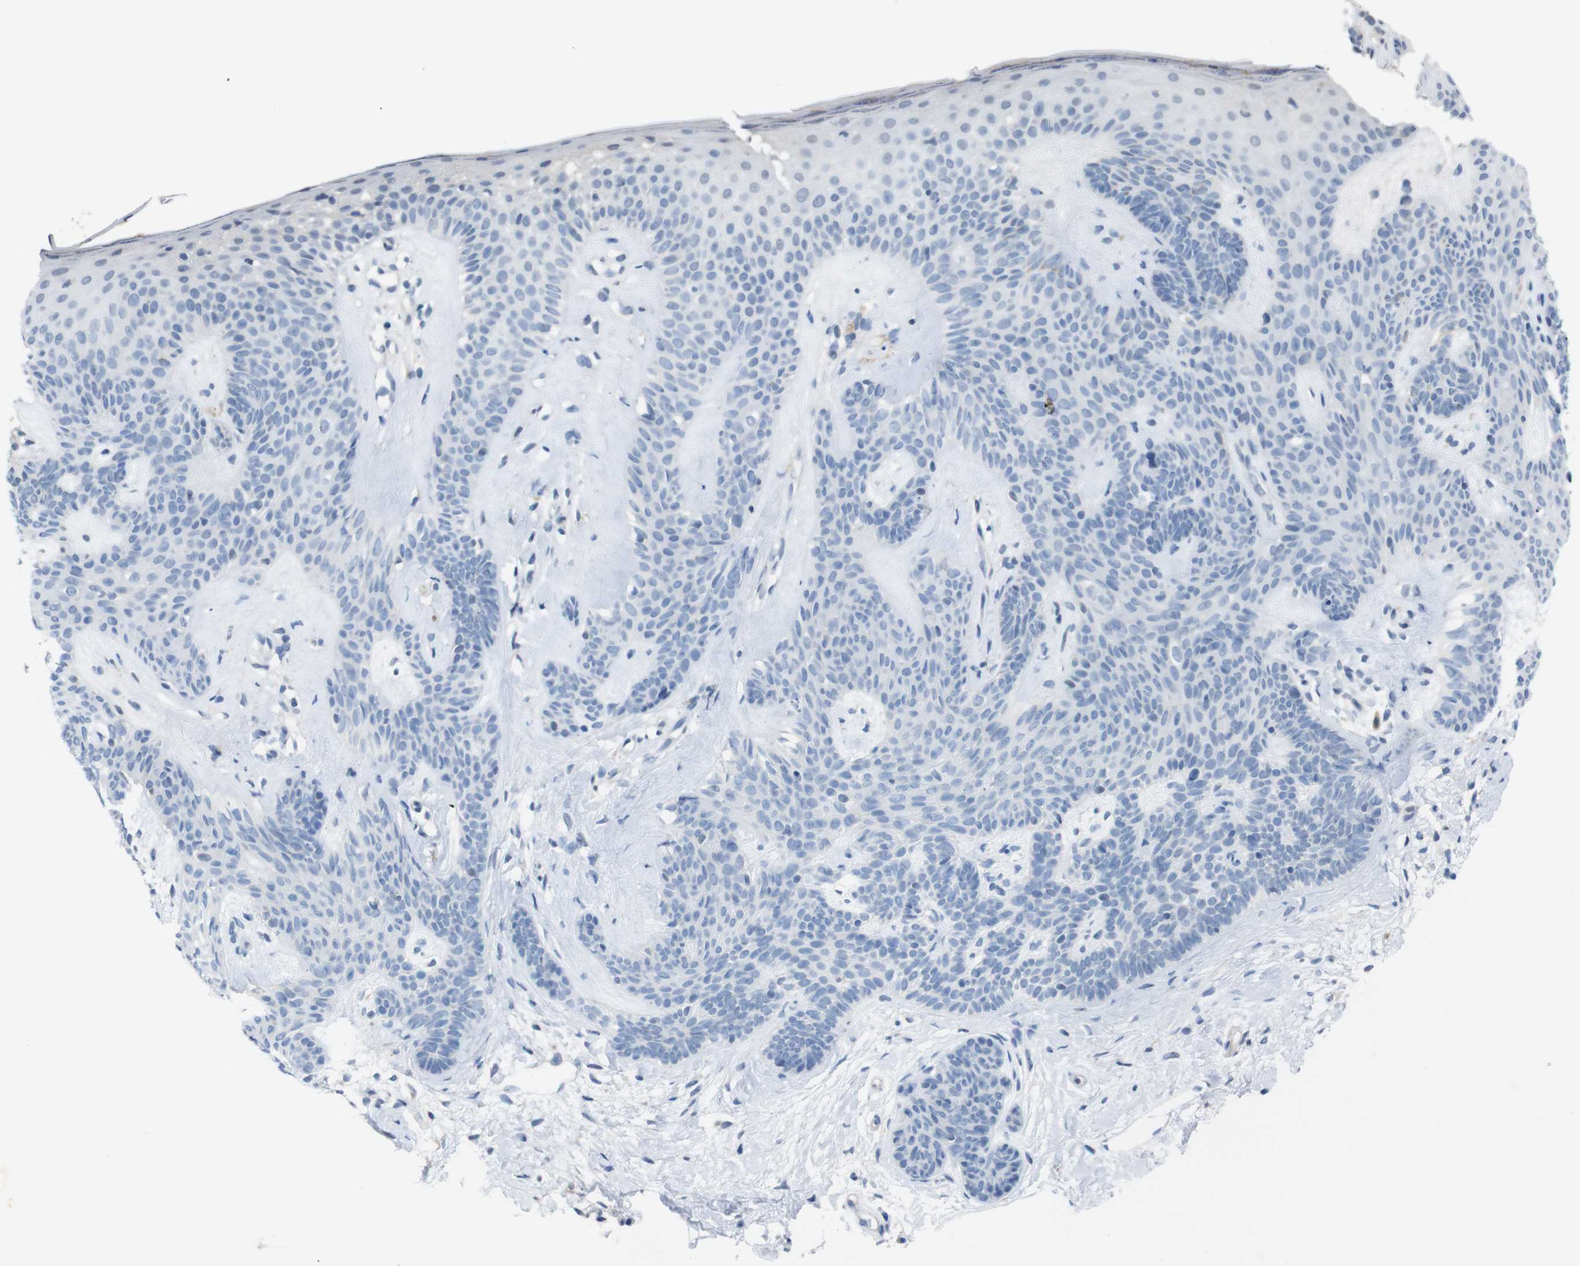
{"staining": {"intensity": "negative", "quantity": "none", "location": "none"}, "tissue": "skin cancer", "cell_type": "Tumor cells", "image_type": "cancer", "snomed": [{"axis": "morphology", "description": "Developmental malformation"}, {"axis": "morphology", "description": "Basal cell carcinoma"}, {"axis": "topography", "description": "Skin"}], "caption": "Protein analysis of skin basal cell carcinoma displays no significant positivity in tumor cells.", "gene": "CHRM5", "patient": {"sex": "female", "age": 62}}